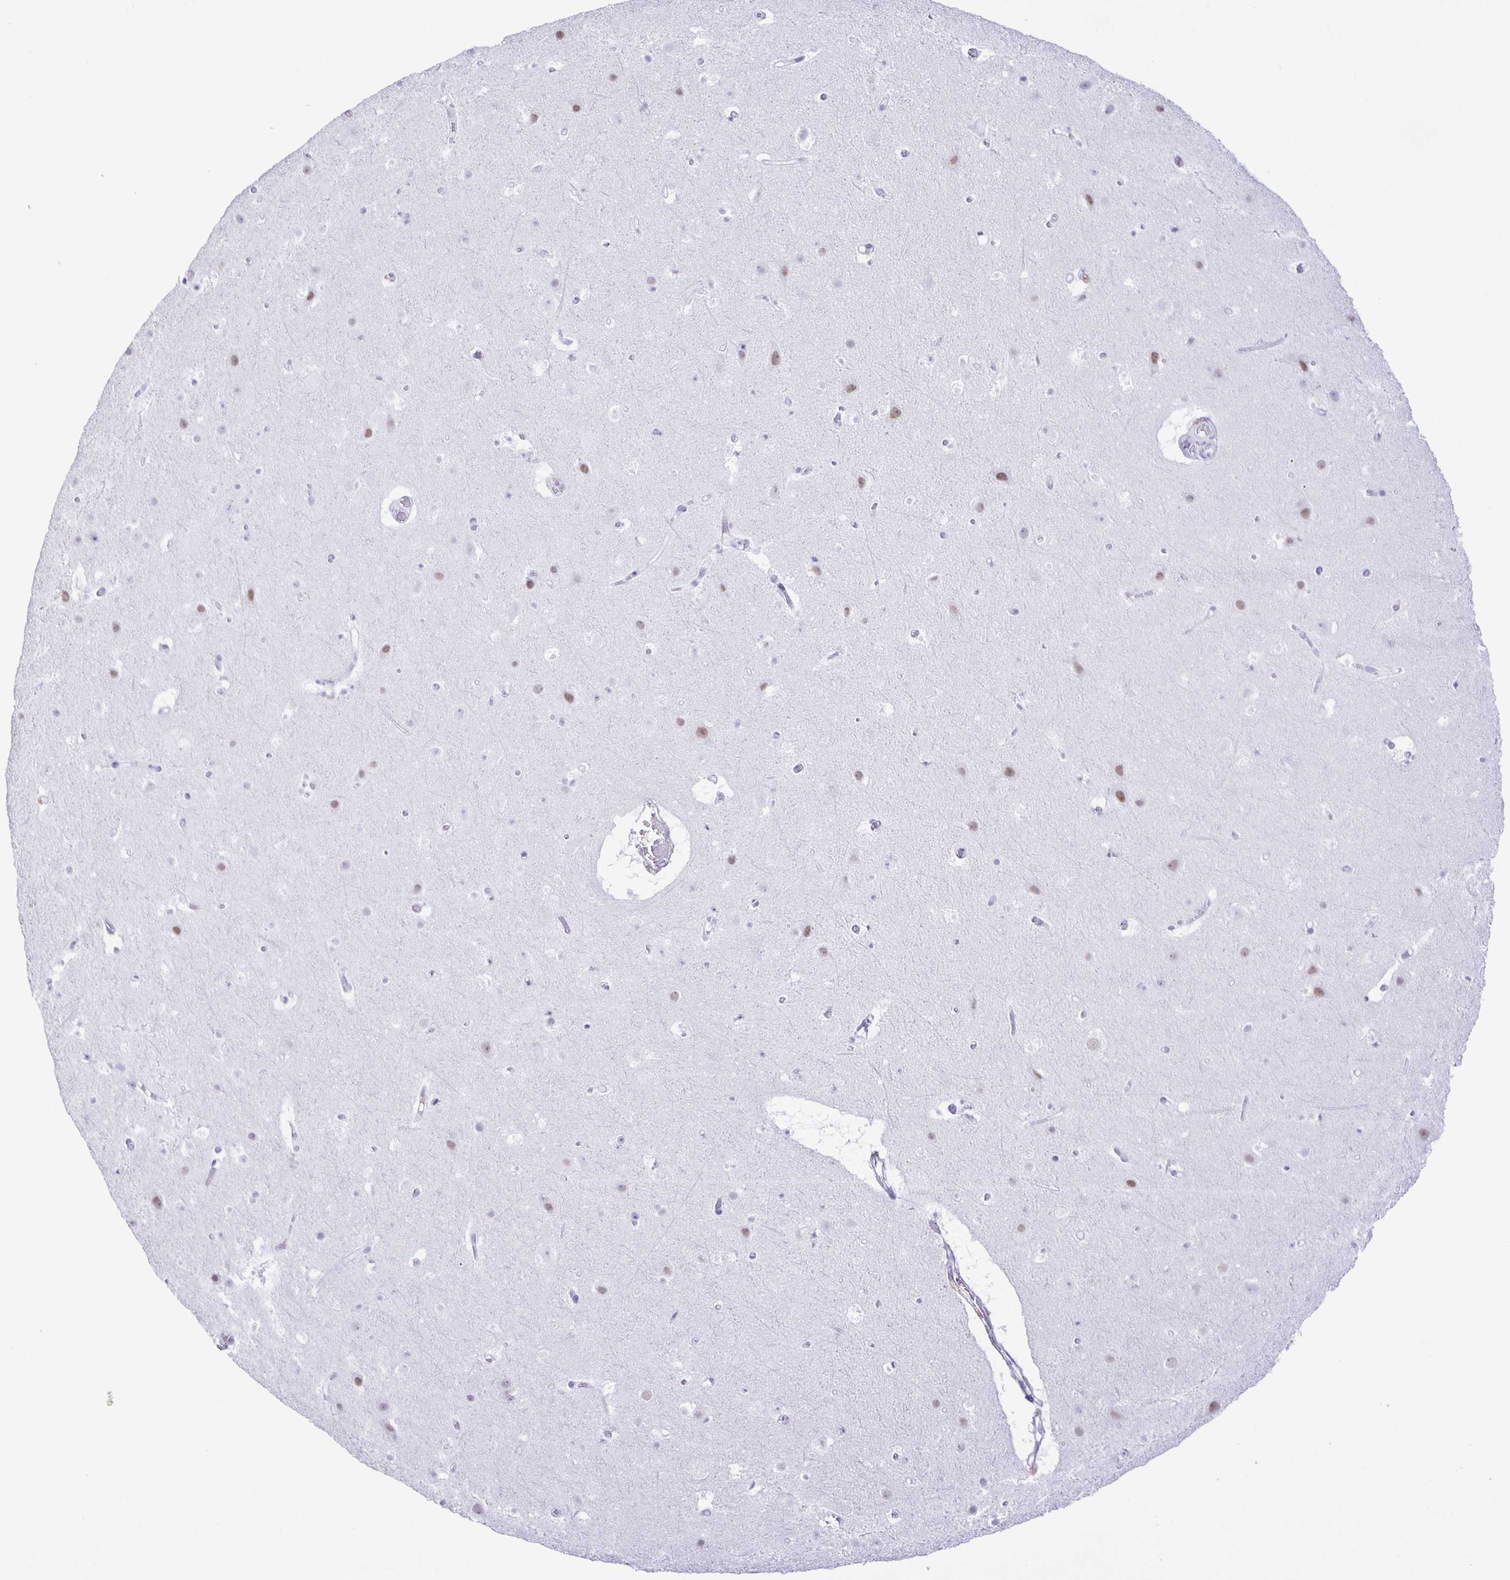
{"staining": {"intensity": "negative", "quantity": "none", "location": "none"}, "tissue": "cerebral cortex", "cell_type": "Endothelial cells", "image_type": "normal", "snomed": [{"axis": "morphology", "description": "Normal tissue, NOS"}, {"axis": "topography", "description": "Cerebral cortex"}], "caption": "High power microscopy image of an immunohistochemistry (IHC) micrograph of normal cerebral cortex, revealing no significant staining in endothelial cells. The staining is performed using DAB (3,3'-diaminobenzidine) brown chromogen with nuclei counter-stained in using hematoxylin.", "gene": "EZHIP", "patient": {"sex": "female", "age": 42}}